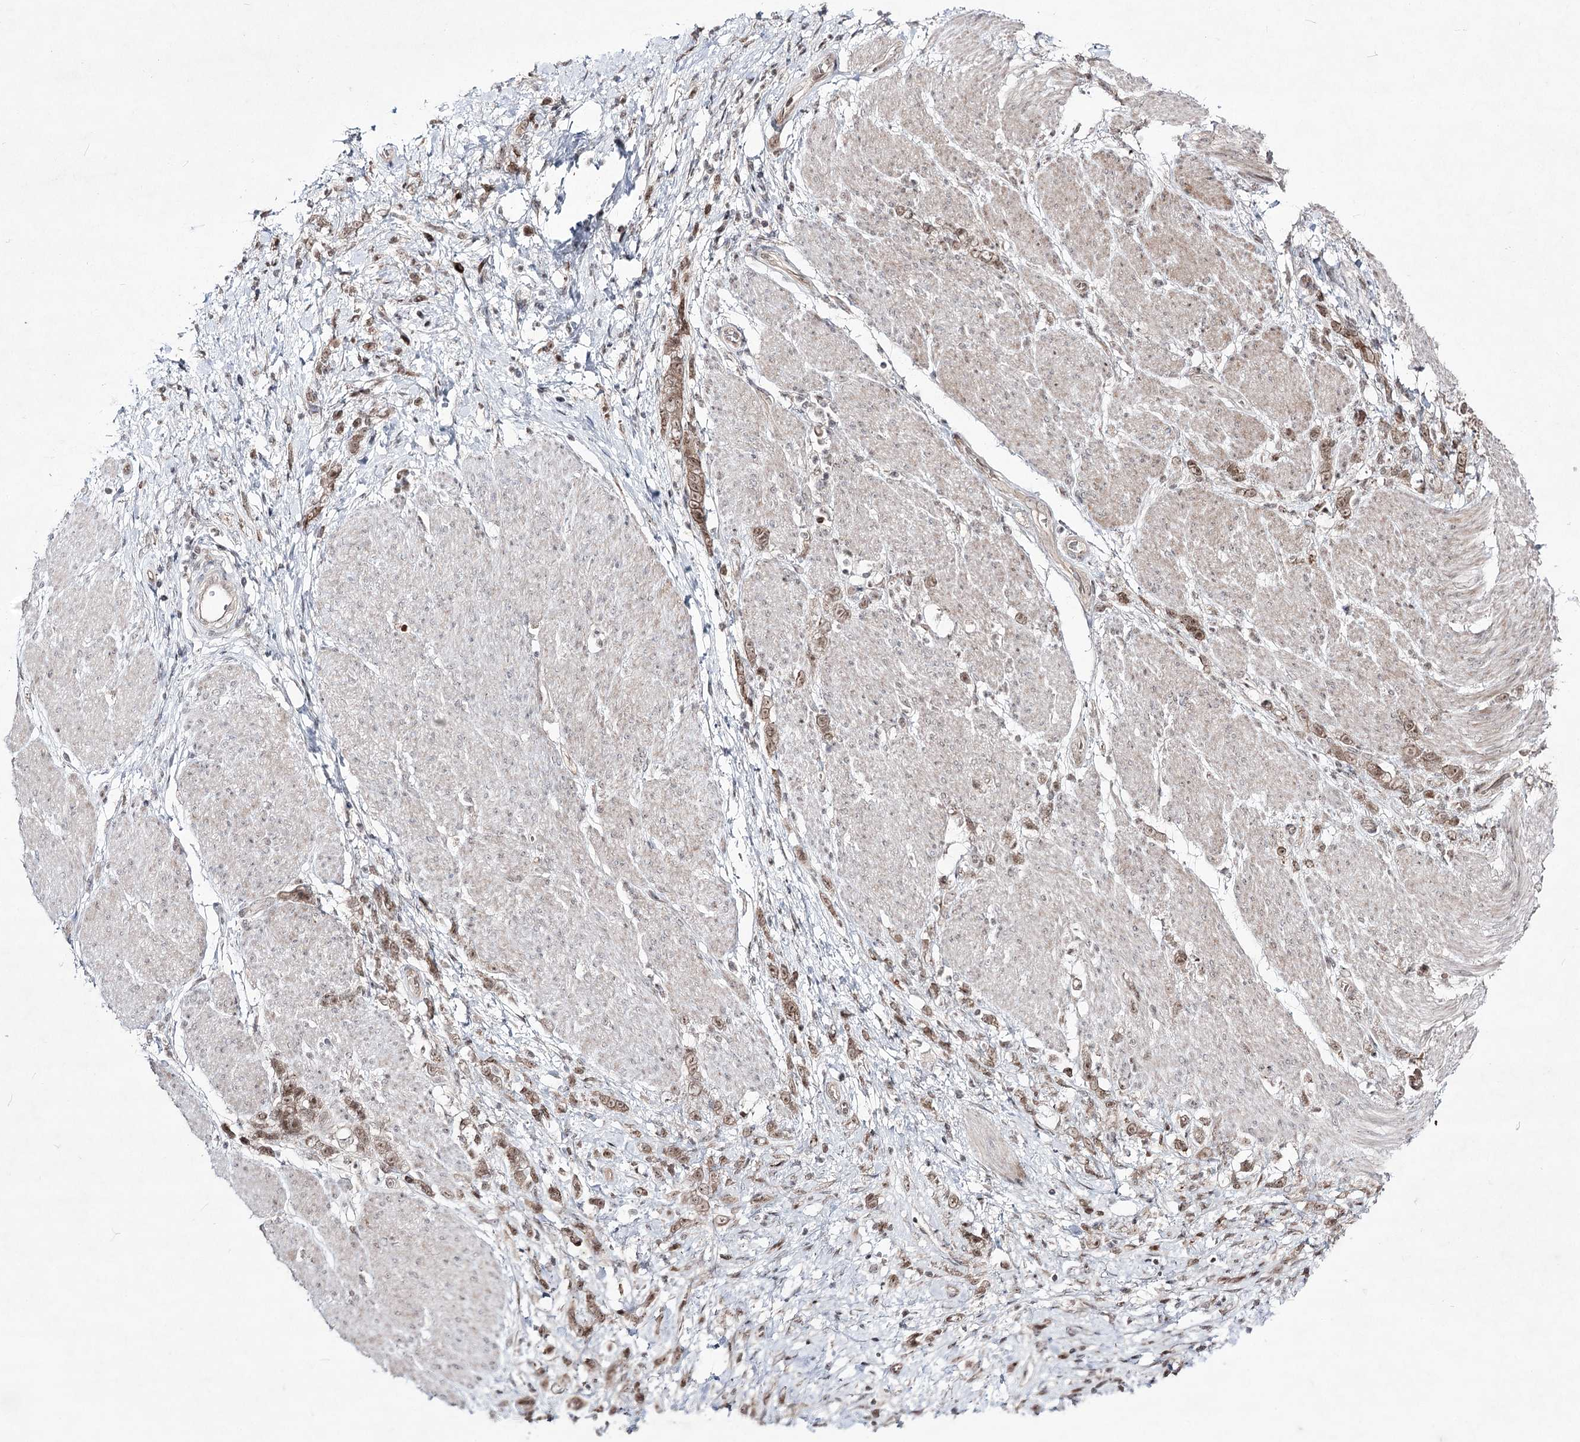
{"staining": {"intensity": "moderate", "quantity": ">75%", "location": "nuclear"}, "tissue": "stomach cancer", "cell_type": "Tumor cells", "image_type": "cancer", "snomed": [{"axis": "morphology", "description": "Adenocarcinoma, NOS"}, {"axis": "topography", "description": "Stomach"}], "caption": "Human stomach adenocarcinoma stained with a protein marker reveals moderate staining in tumor cells.", "gene": "HOXC11", "patient": {"sex": "female", "age": 60}}